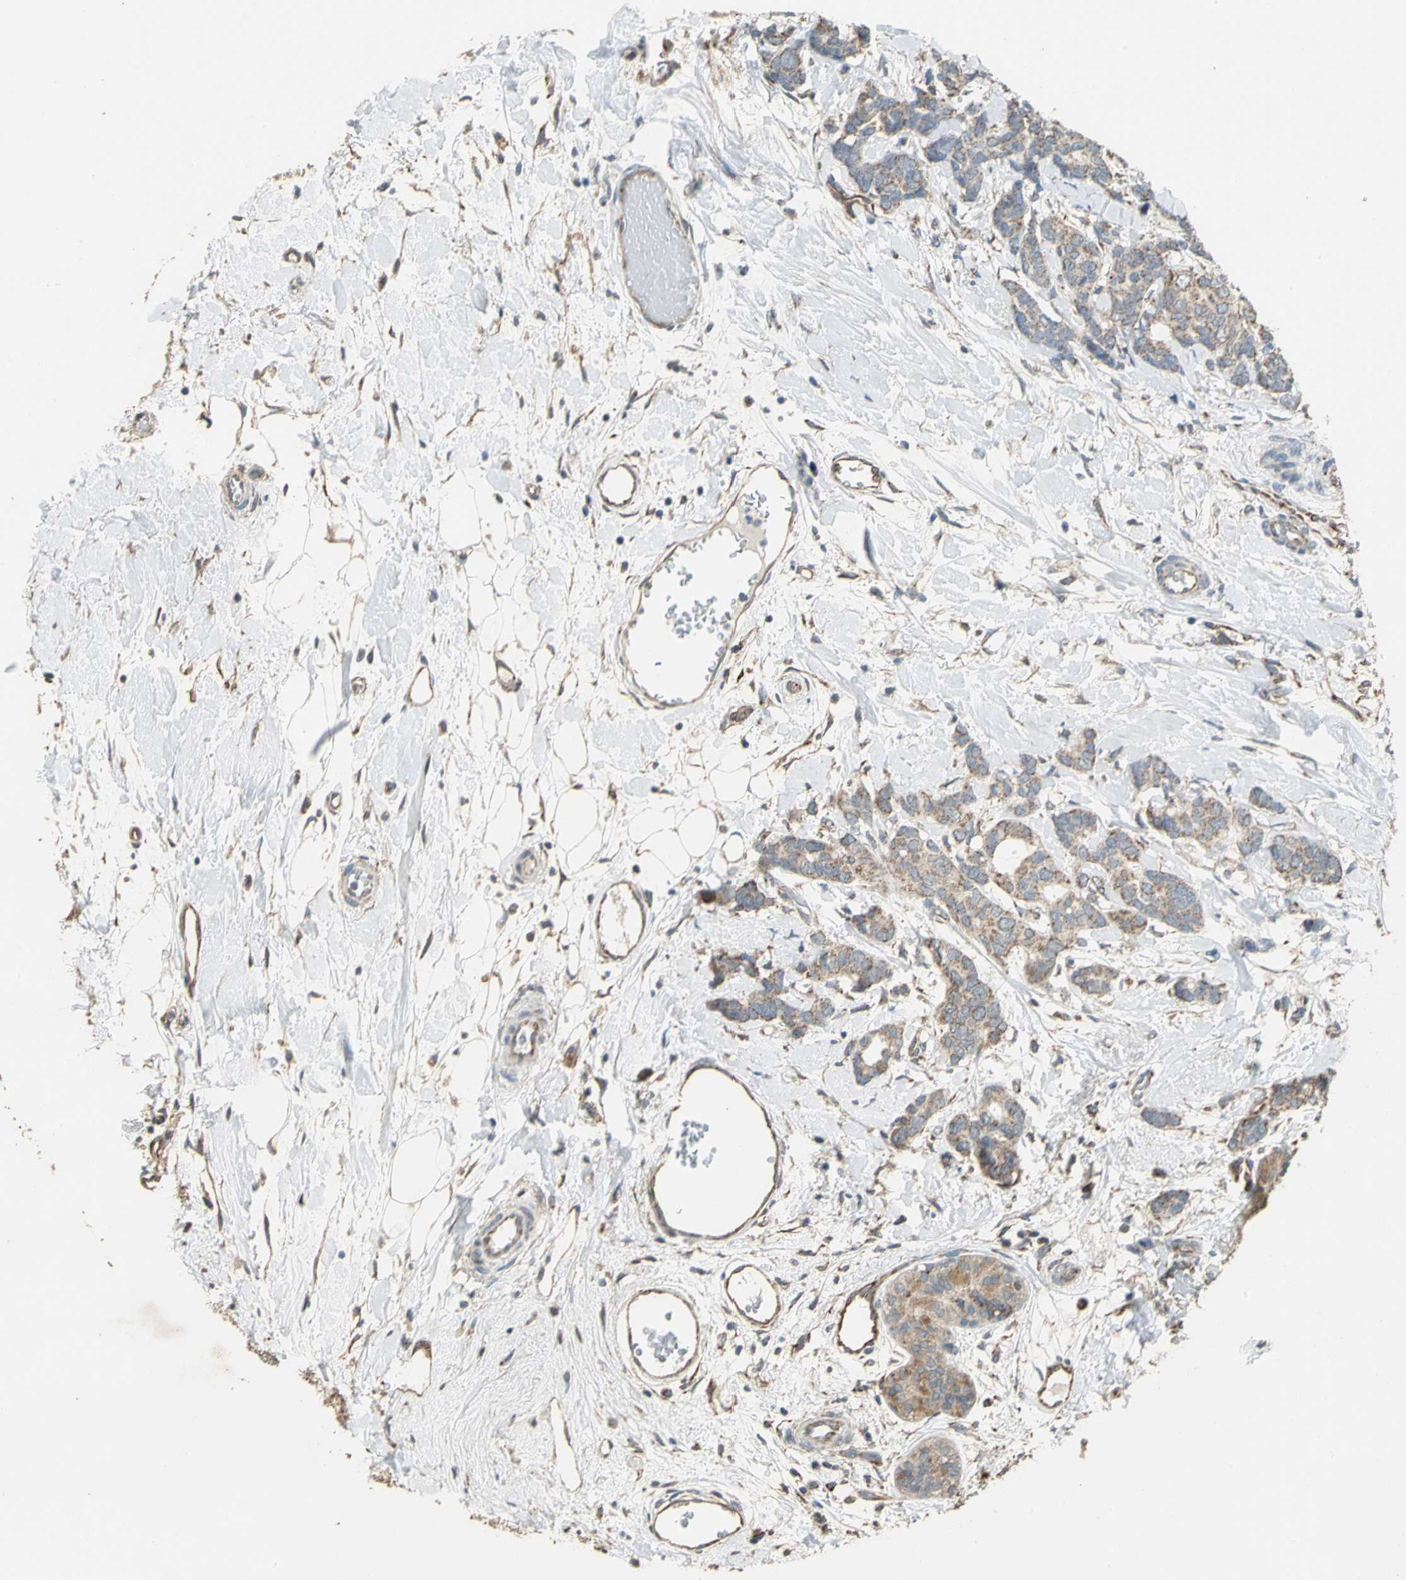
{"staining": {"intensity": "moderate", "quantity": "25%-75%", "location": "cytoplasmic/membranous"}, "tissue": "breast cancer", "cell_type": "Tumor cells", "image_type": "cancer", "snomed": [{"axis": "morphology", "description": "Duct carcinoma"}, {"axis": "topography", "description": "Breast"}], "caption": "A high-resolution histopathology image shows immunohistochemistry staining of breast cancer, which shows moderate cytoplasmic/membranous staining in approximately 25%-75% of tumor cells.", "gene": "NDUFB5", "patient": {"sex": "female", "age": 87}}